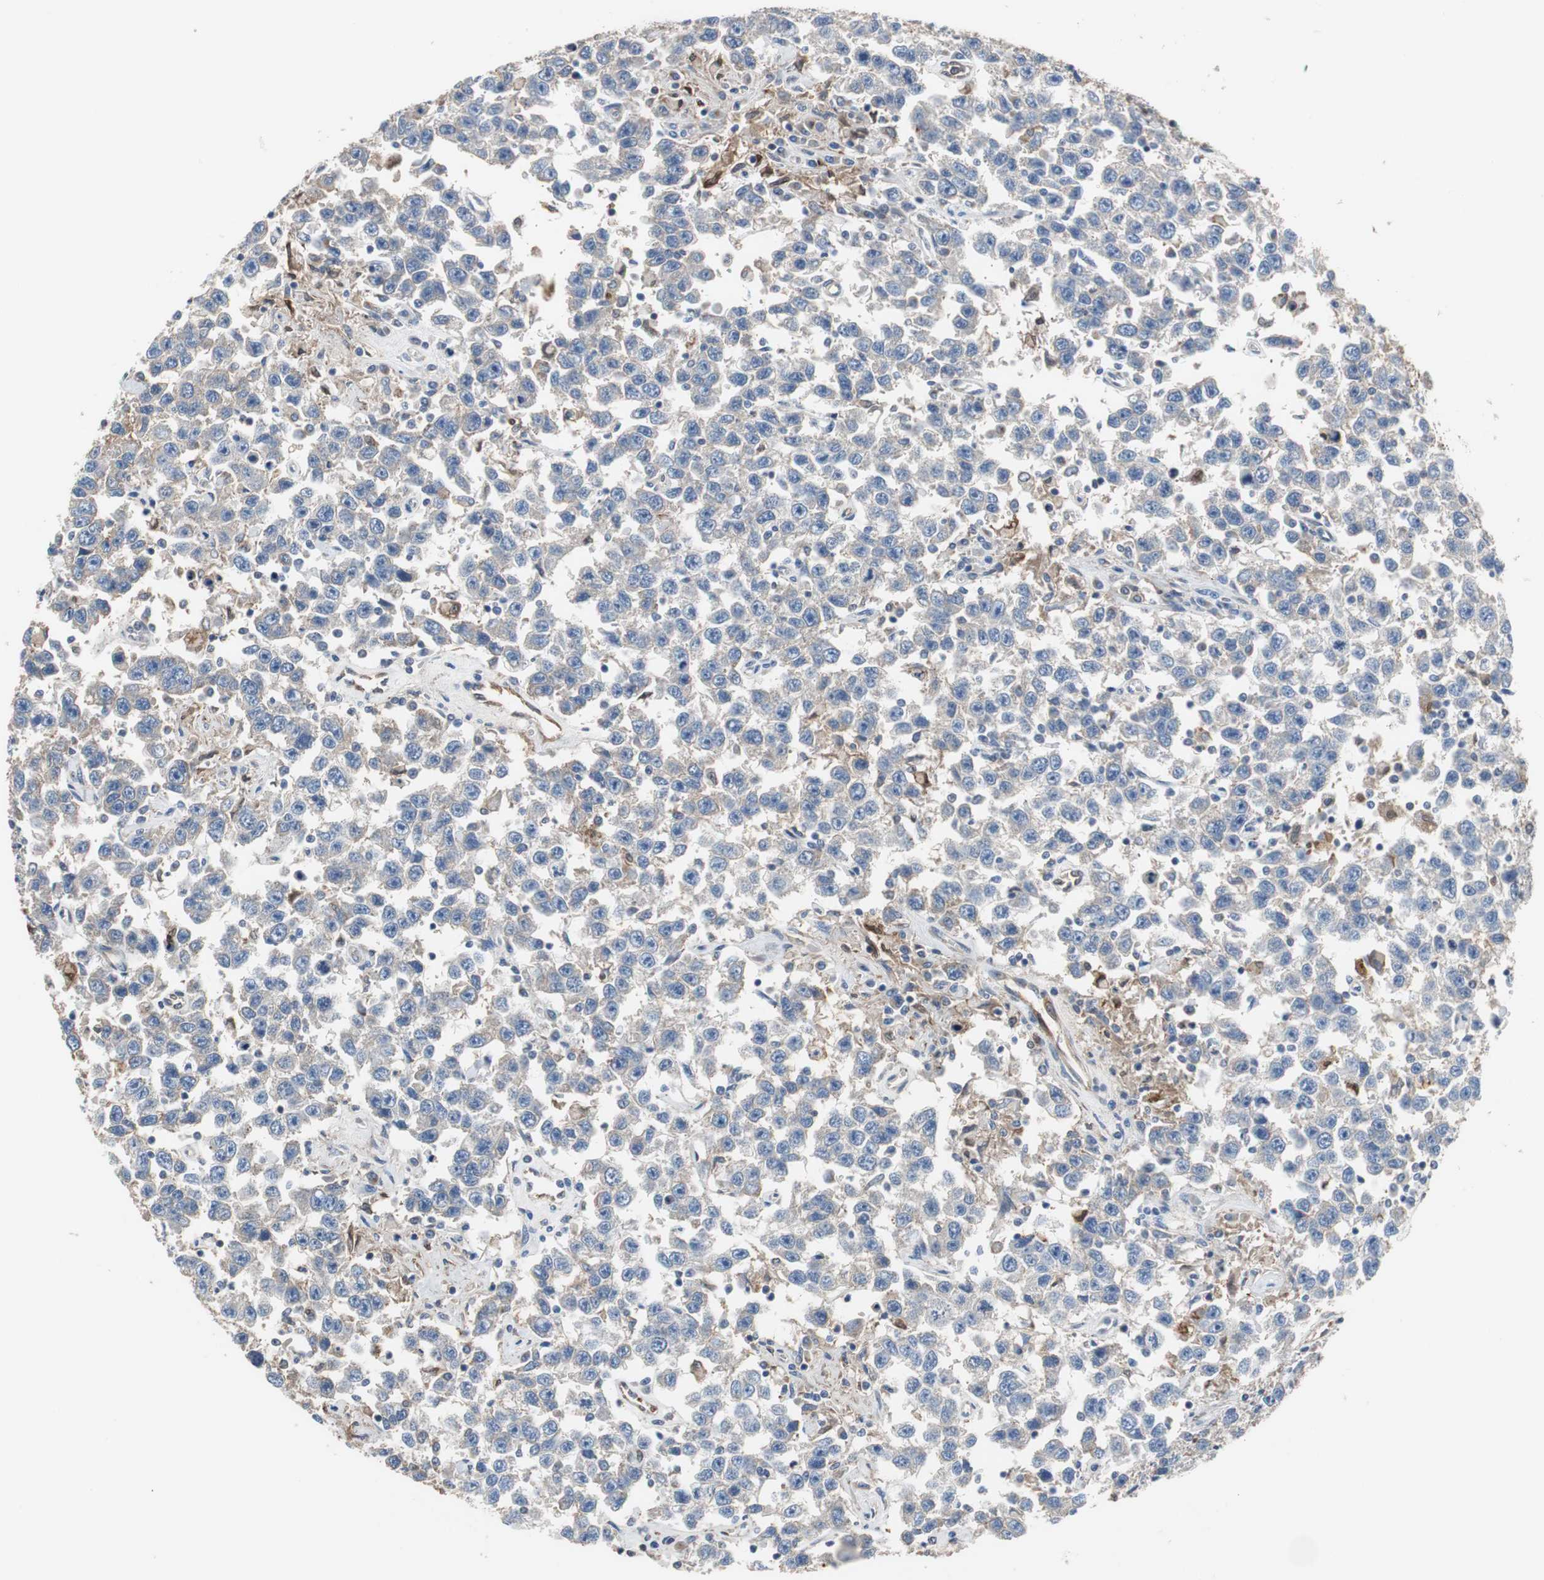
{"staining": {"intensity": "negative", "quantity": "none", "location": "none"}, "tissue": "testis cancer", "cell_type": "Tumor cells", "image_type": "cancer", "snomed": [{"axis": "morphology", "description": "Seminoma, NOS"}, {"axis": "topography", "description": "Testis"}], "caption": "High magnification brightfield microscopy of testis seminoma stained with DAB (3,3'-diaminobenzidine) (brown) and counterstained with hematoxylin (blue): tumor cells show no significant staining.", "gene": "ANXA4", "patient": {"sex": "male", "age": 41}}